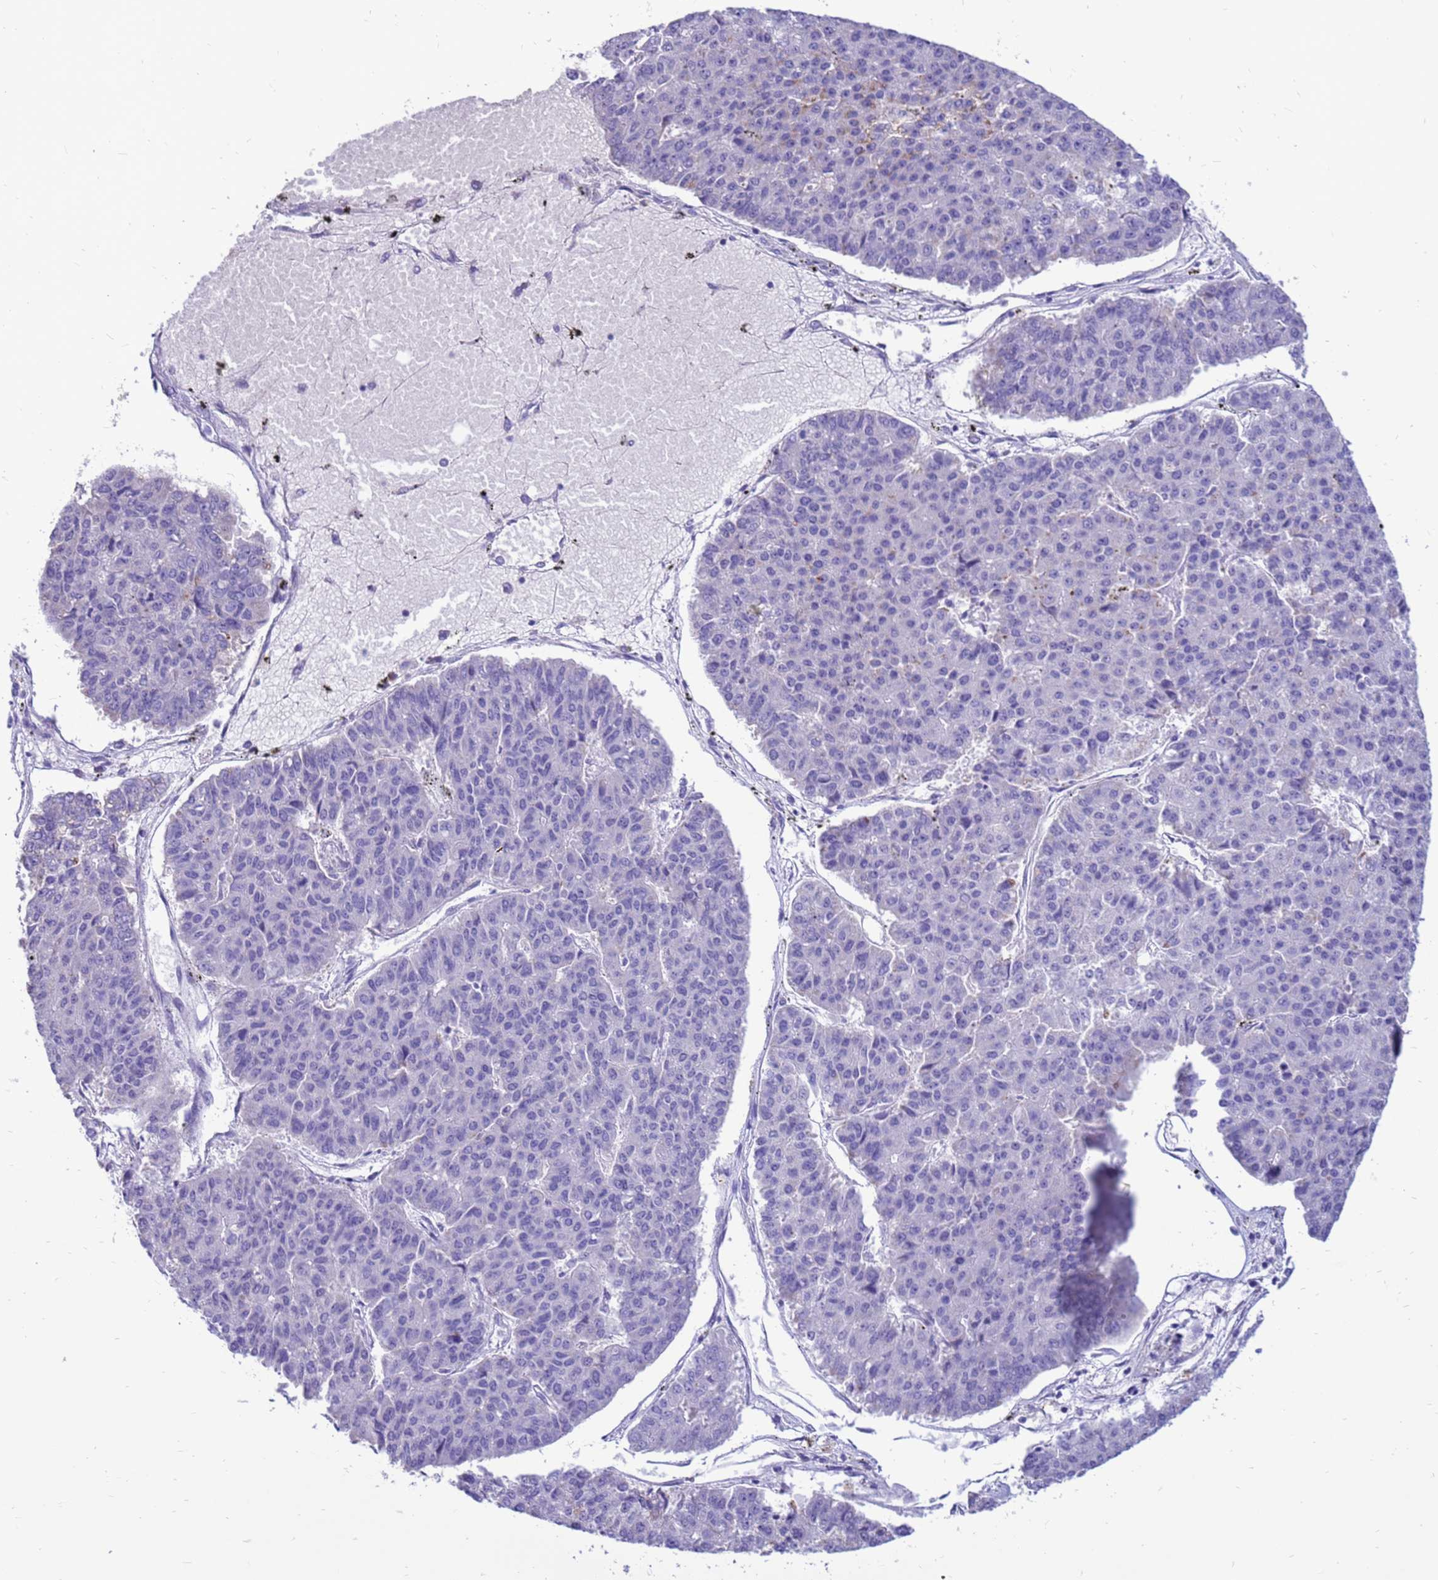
{"staining": {"intensity": "moderate", "quantity": "<25%", "location": "cytoplasmic/membranous"}, "tissue": "pancreatic cancer", "cell_type": "Tumor cells", "image_type": "cancer", "snomed": [{"axis": "morphology", "description": "Adenocarcinoma, NOS"}, {"axis": "topography", "description": "Pancreas"}], "caption": "Immunohistochemistry image of pancreatic cancer (adenocarcinoma) stained for a protein (brown), which displays low levels of moderate cytoplasmic/membranous positivity in approximately <25% of tumor cells.", "gene": "PDE10A", "patient": {"sex": "male", "age": 50}}